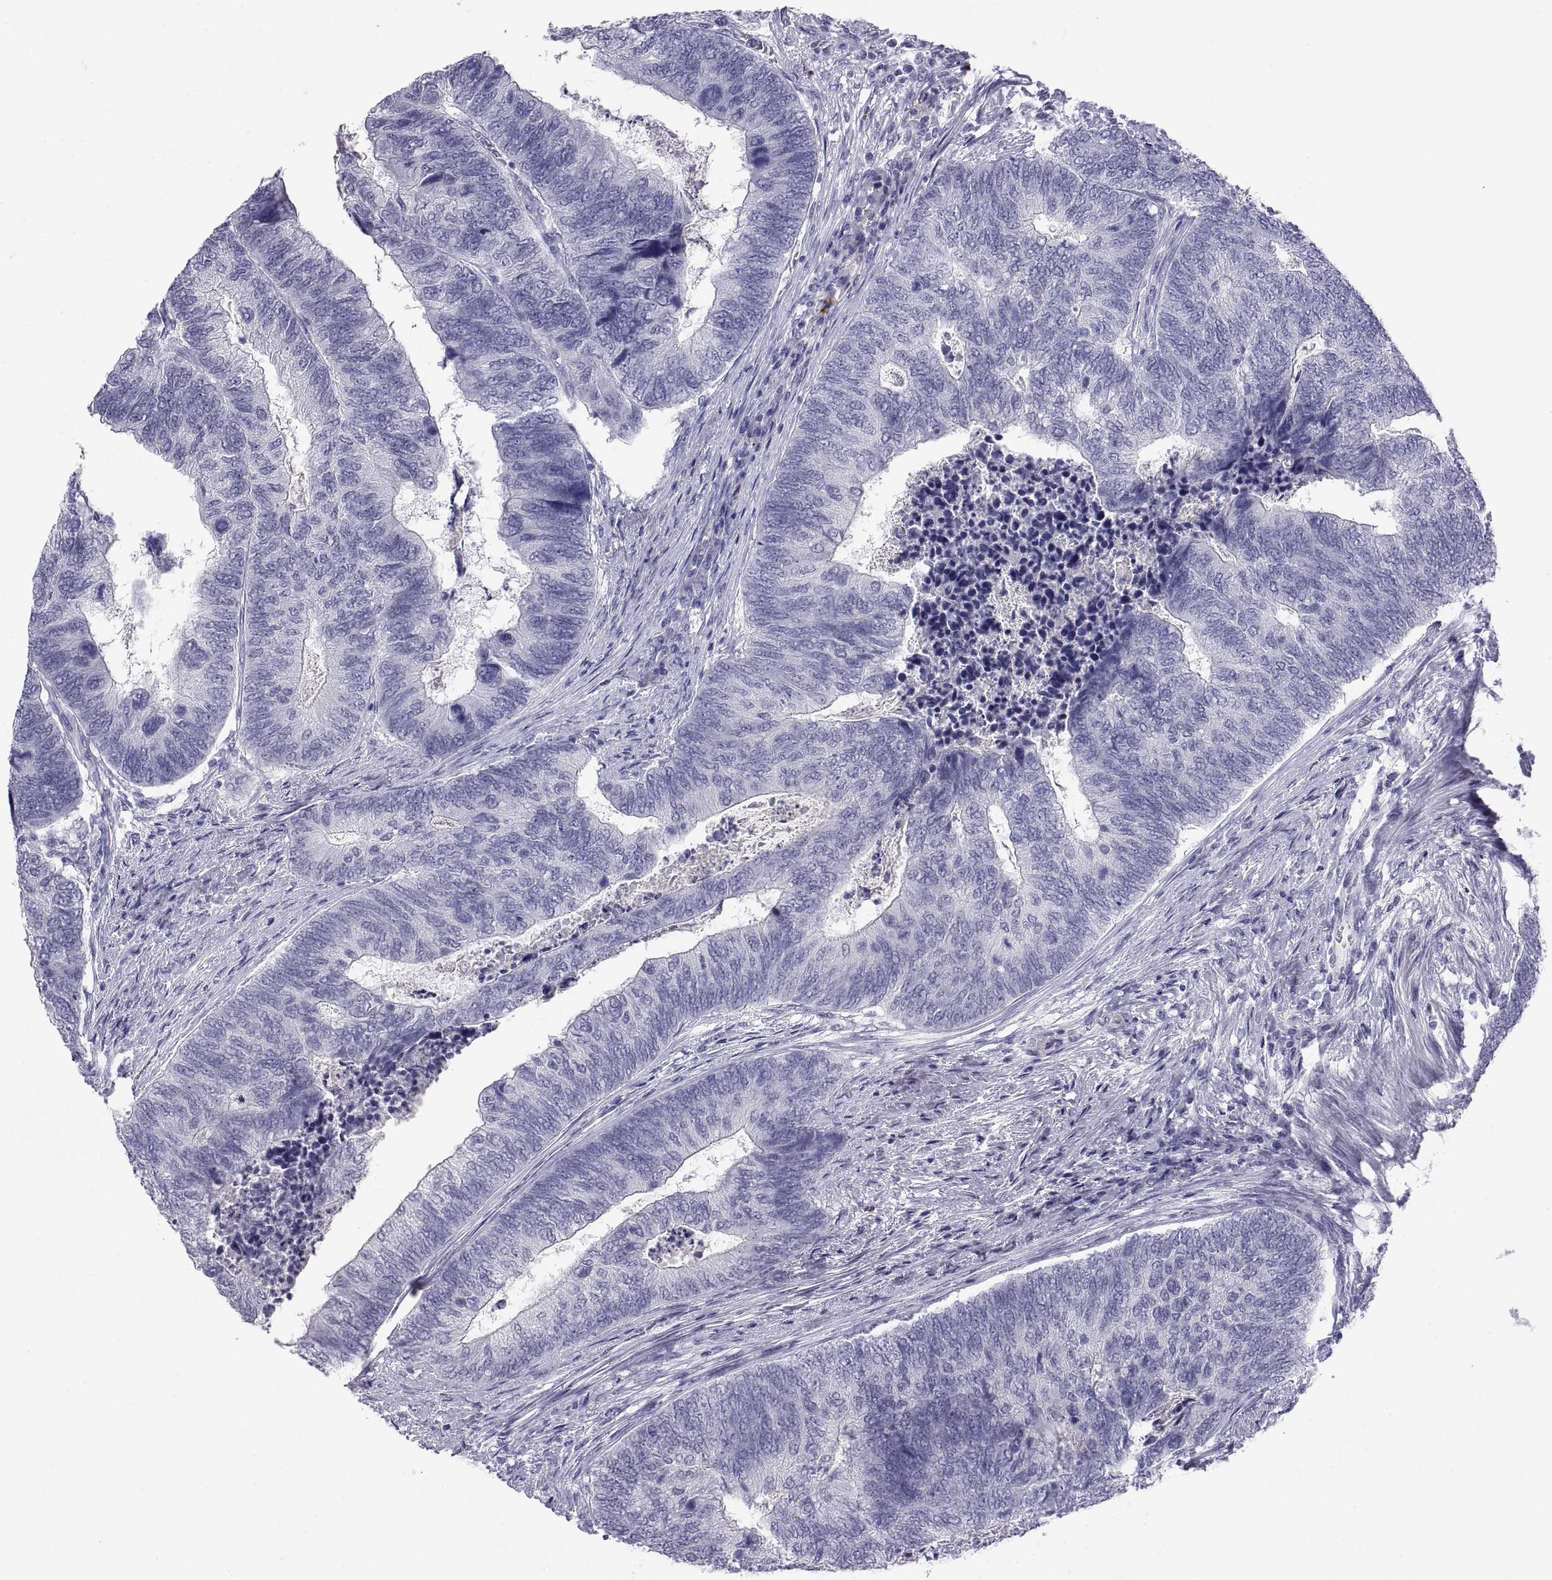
{"staining": {"intensity": "negative", "quantity": "none", "location": "none"}, "tissue": "colorectal cancer", "cell_type": "Tumor cells", "image_type": "cancer", "snomed": [{"axis": "morphology", "description": "Adenocarcinoma, NOS"}, {"axis": "topography", "description": "Colon"}], "caption": "Immunohistochemistry photomicrograph of human adenocarcinoma (colorectal) stained for a protein (brown), which demonstrates no expression in tumor cells.", "gene": "TEX13A", "patient": {"sex": "female", "age": 67}}